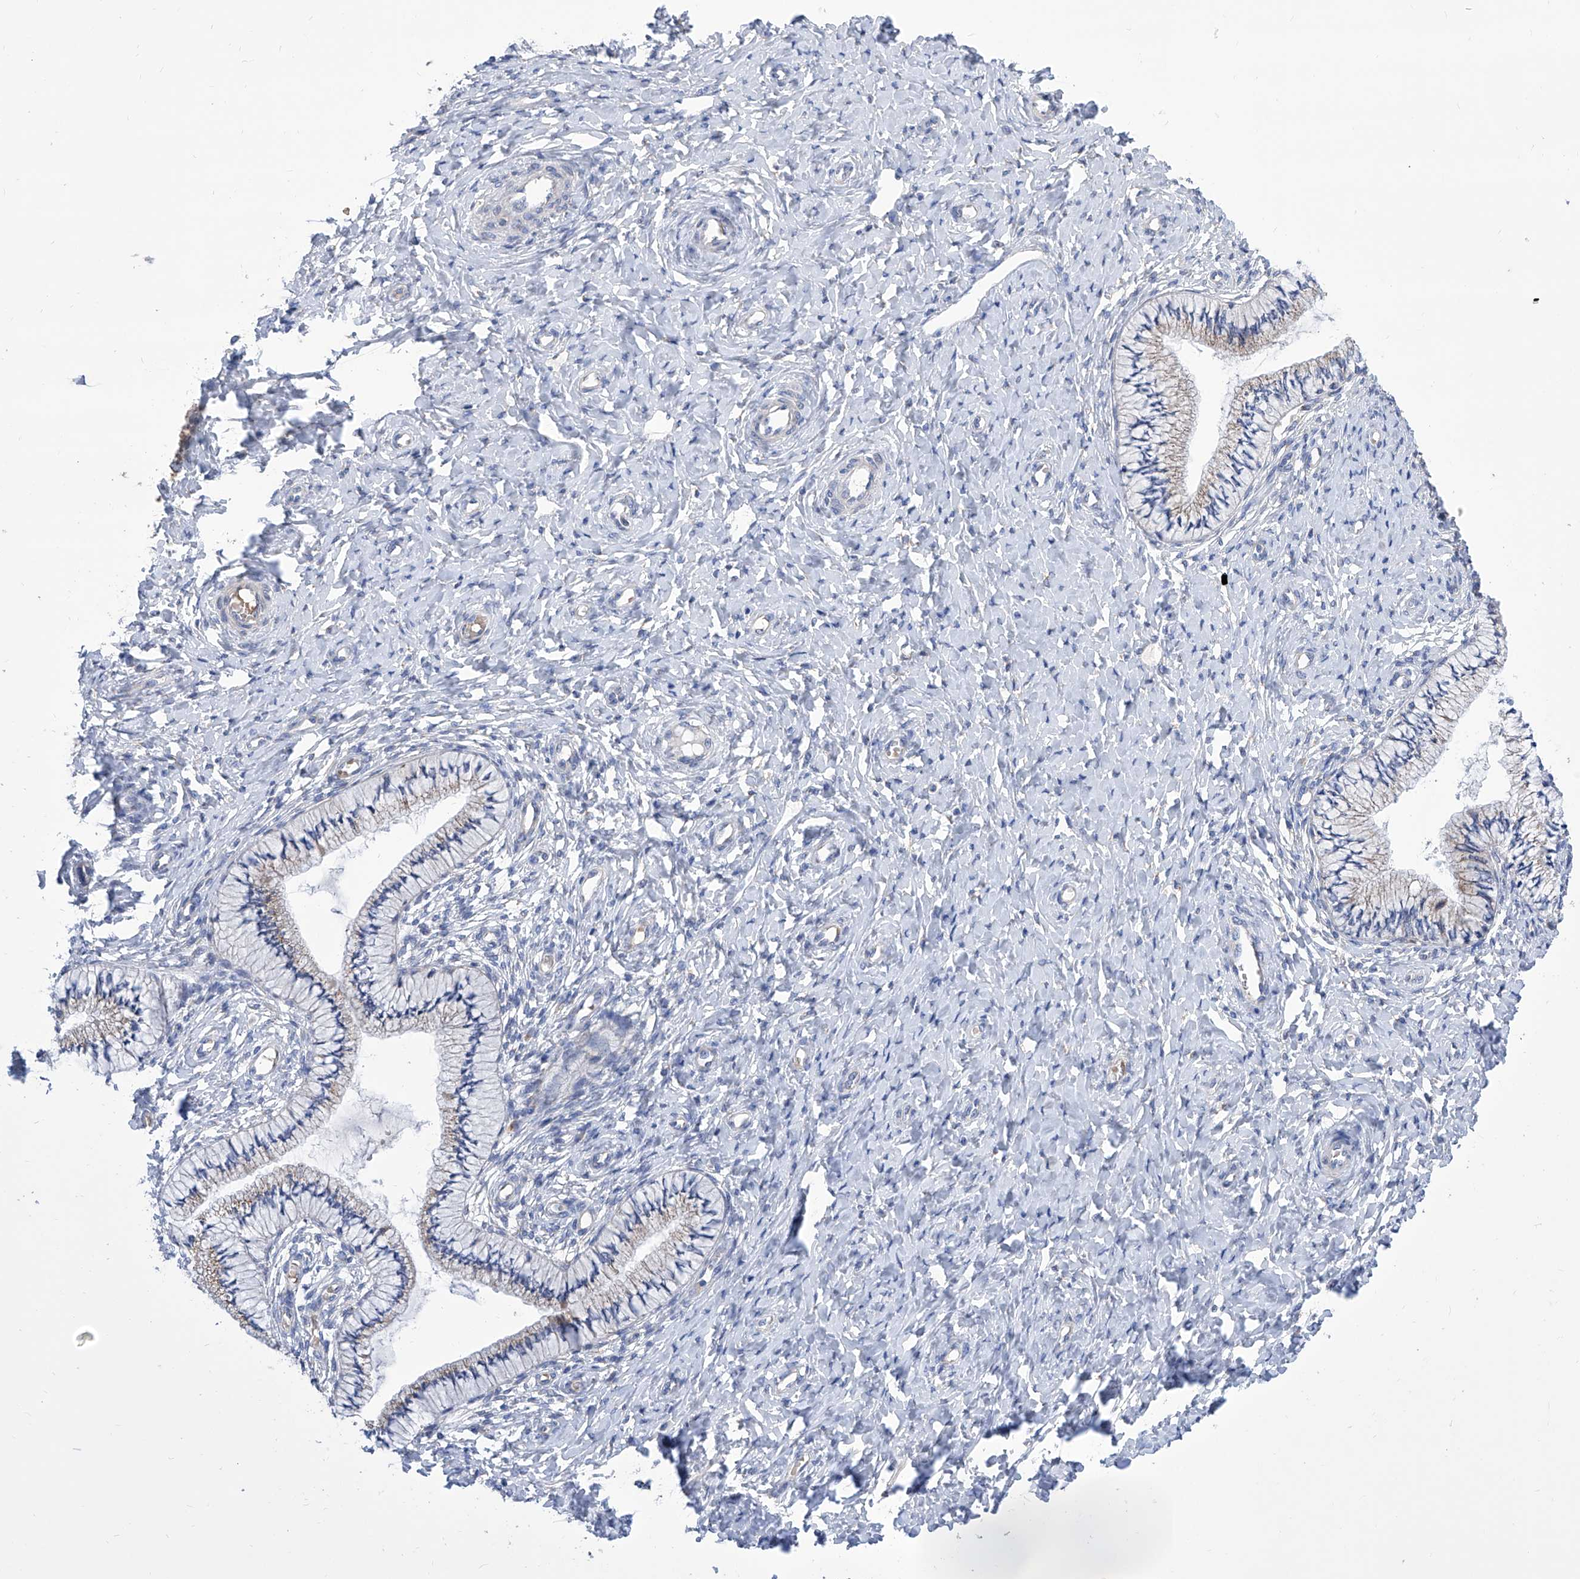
{"staining": {"intensity": "moderate", "quantity": "25%-75%", "location": "cytoplasmic/membranous"}, "tissue": "cervix", "cell_type": "Glandular cells", "image_type": "normal", "snomed": [{"axis": "morphology", "description": "Normal tissue, NOS"}, {"axis": "topography", "description": "Cervix"}], "caption": "Immunohistochemical staining of benign cervix shows moderate cytoplasmic/membranous protein expression in approximately 25%-75% of glandular cells.", "gene": "TJAP1", "patient": {"sex": "female", "age": 36}}